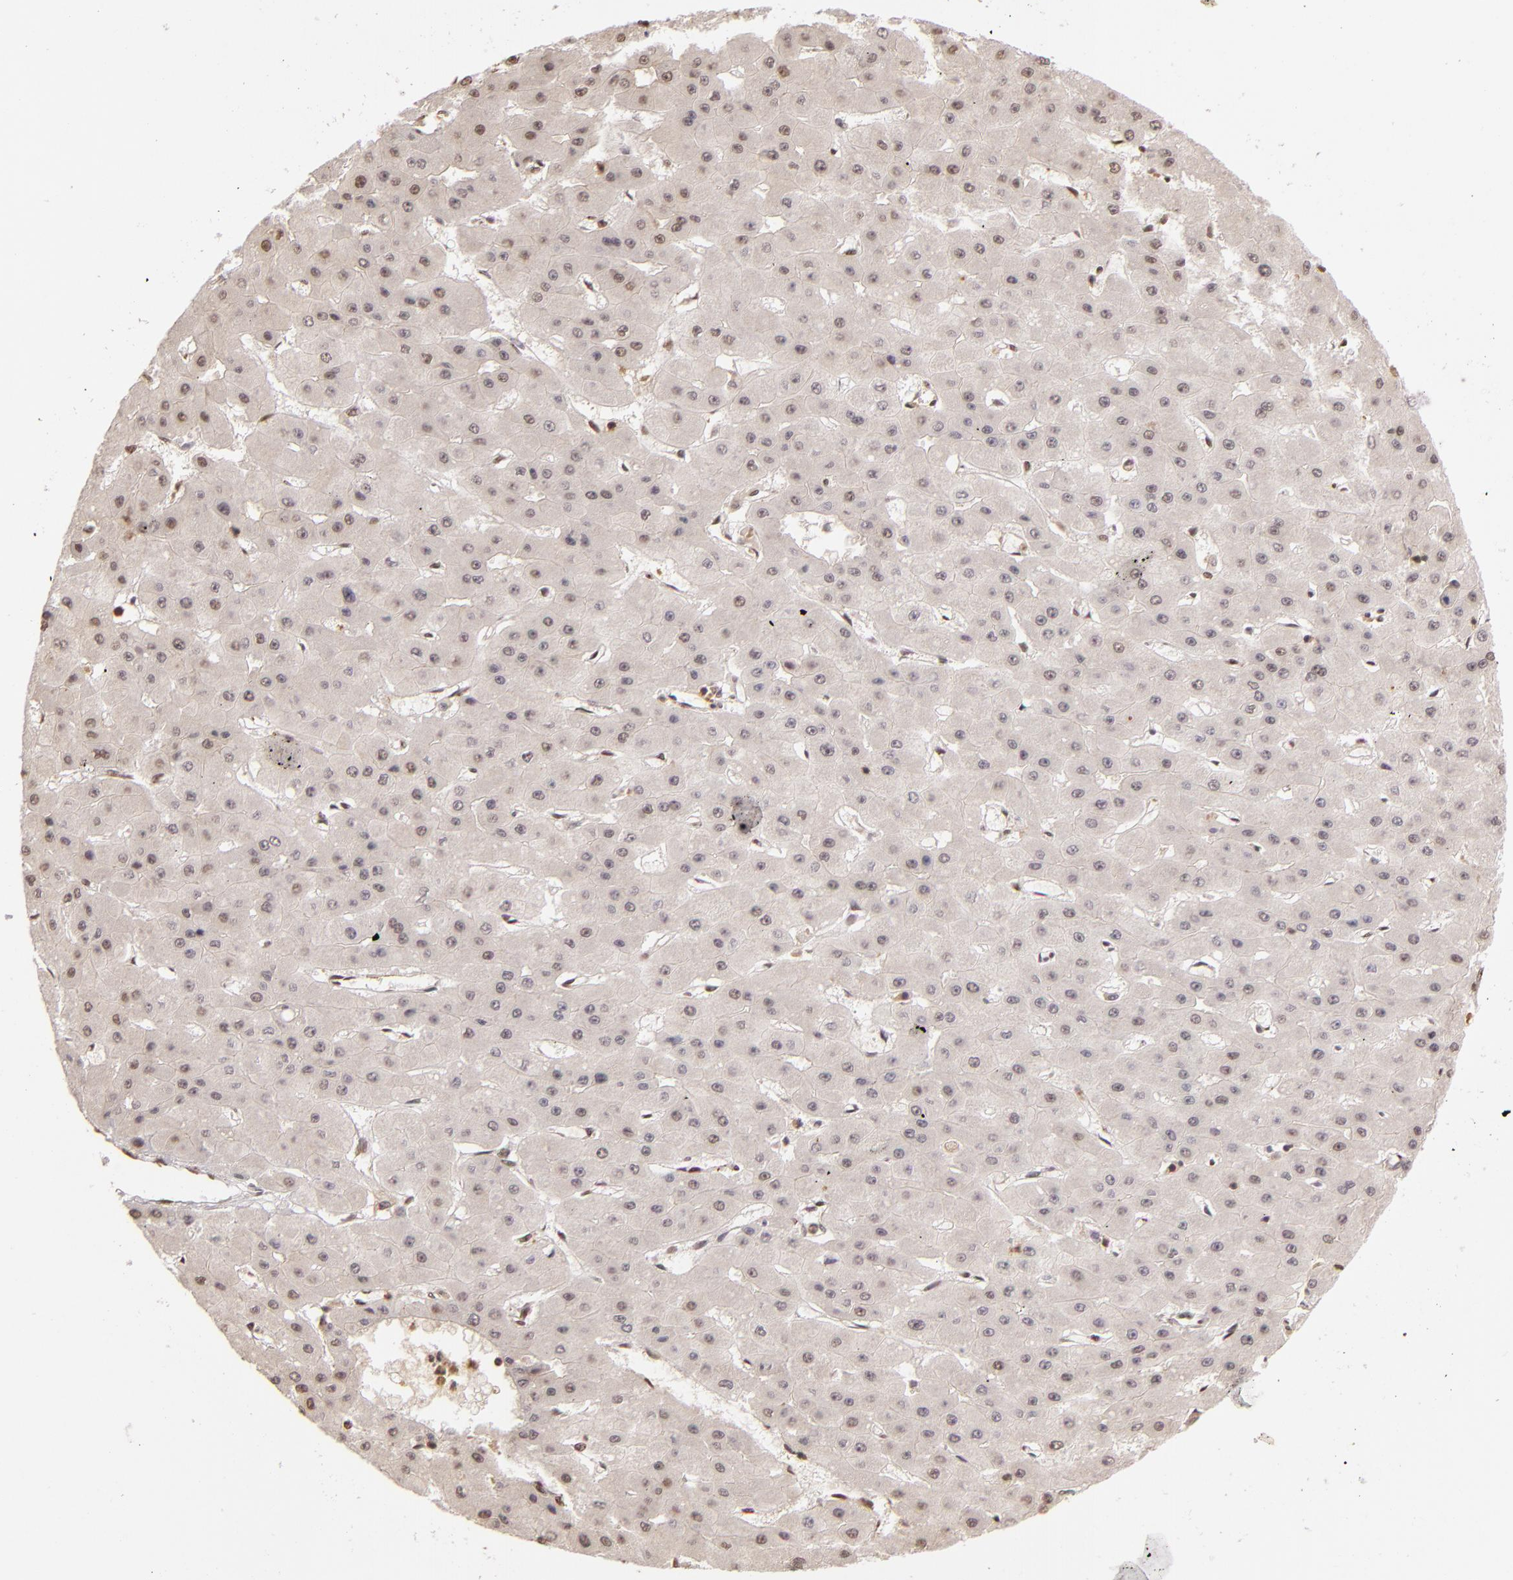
{"staining": {"intensity": "negative", "quantity": "none", "location": "none"}, "tissue": "liver cancer", "cell_type": "Tumor cells", "image_type": "cancer", "snomed": [{"axis": "morphology", "description": "Carcinoma, Hepatocellular, NOS"}, {"axis": "topography", "description": "Liver"}], "caption": "DAB (3,3'-diaminobenzidine) immunohistochemical staining of liver cancer exhibits no significant staining in tumor cells. (Brightfield microscopy of DAB (3,3'-diaminobenzidine) IHC at high magnification).", "gene": "ARPC2", "patient": {"sex": "female", "age": 52}}